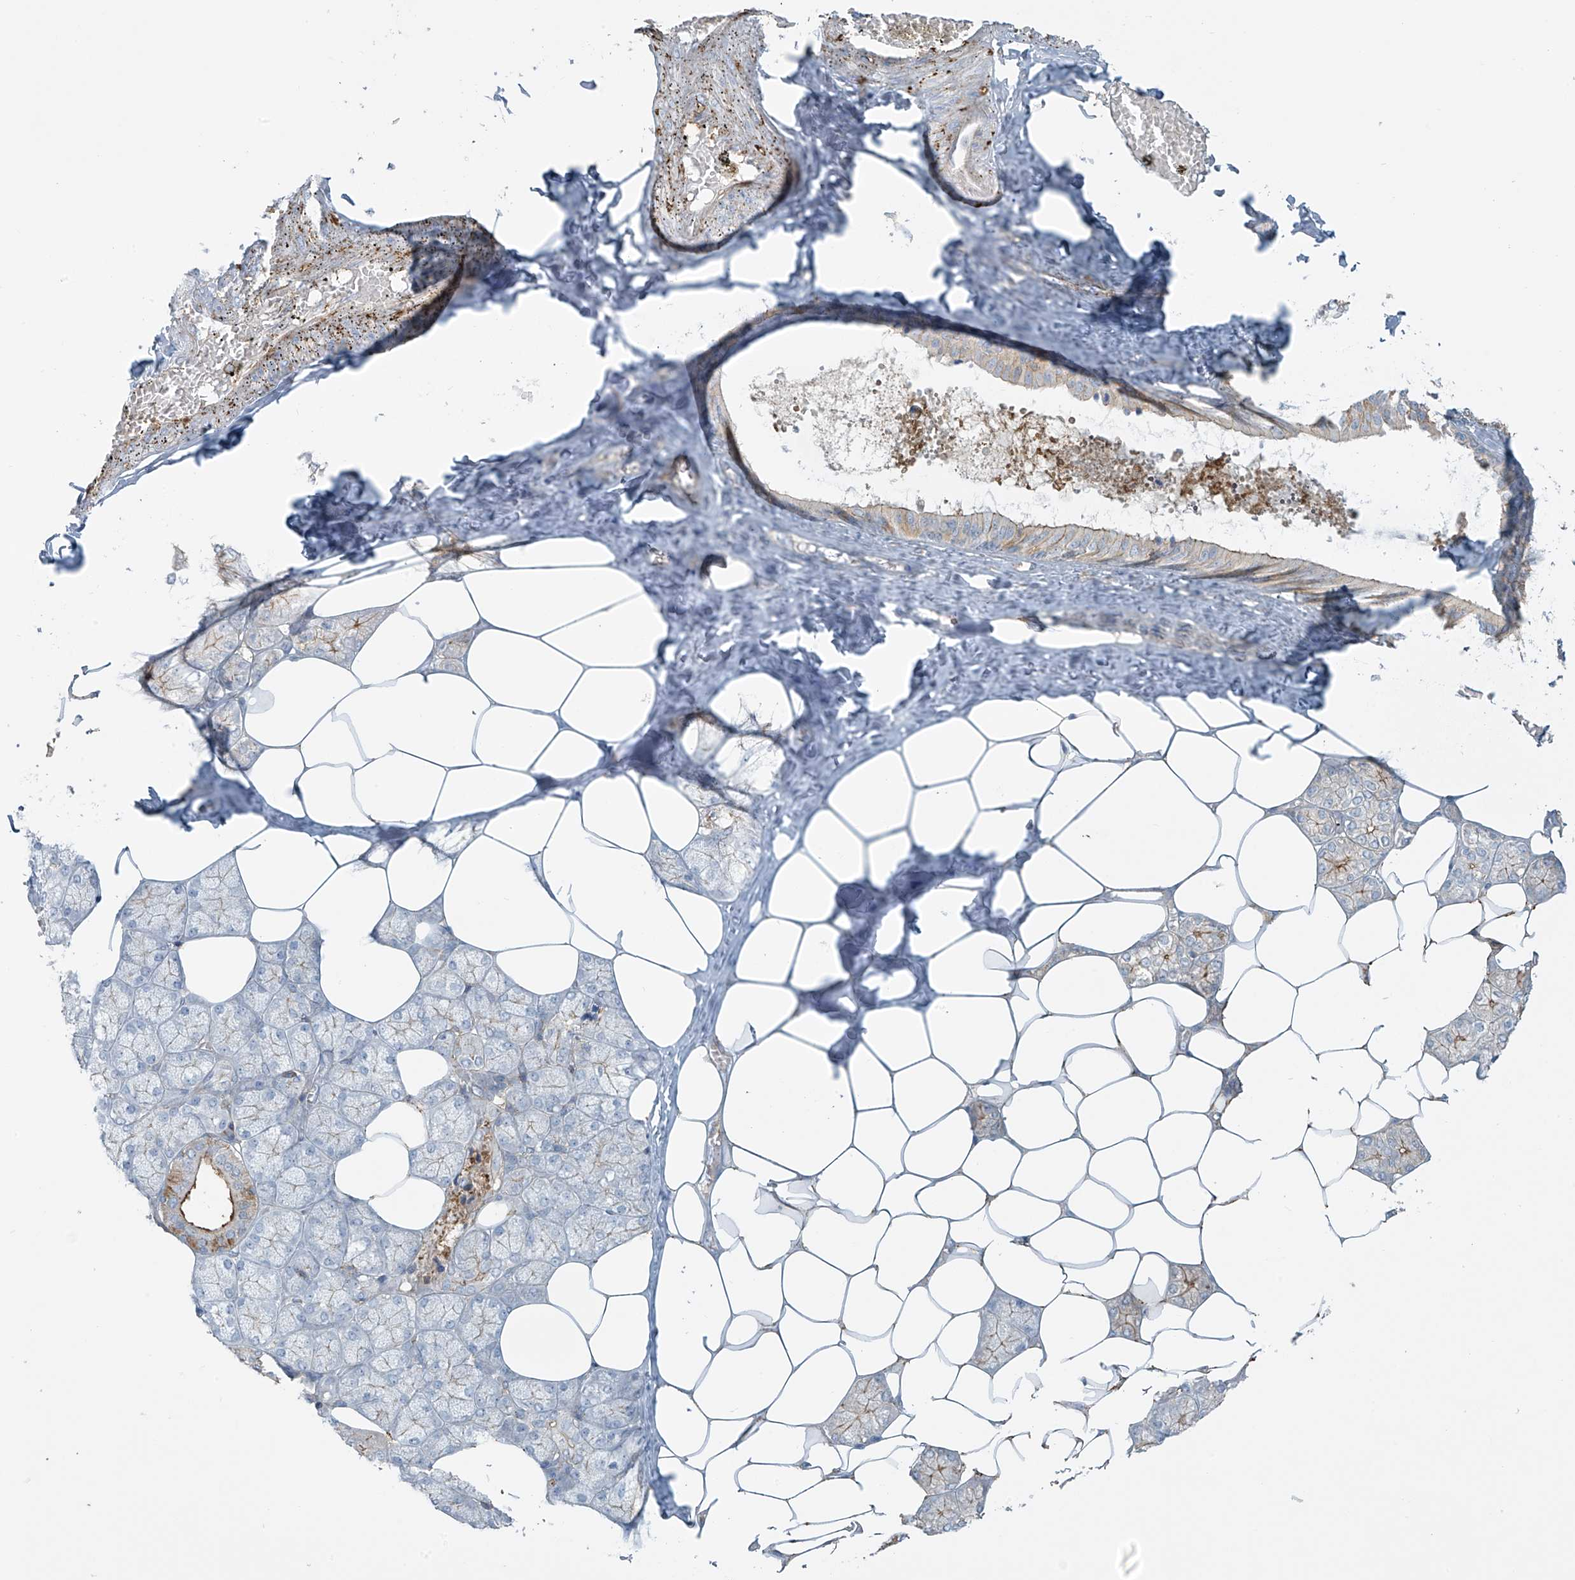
{"staining": {"intensity": "moderate", "quantity": ">75%", "location": "cytoplasmic/membranous"}, "tissue": "salivary gland", "cell_type": "Glandular cells", "image_type": "normal", "snomed": [{"axis": "morphology", "description": "Normal tissue, NOS"}, {"axis": "topography", "description": "Salivary gland"}], "caption": "The micrograph demonstrates staining of benign salivary gland, revealing moderate cytoplasmic/membranous protein staining (brown color) within glandular cells.", "gene": "SLC9A2", "patient": {"sex": "male", "age": 62}}